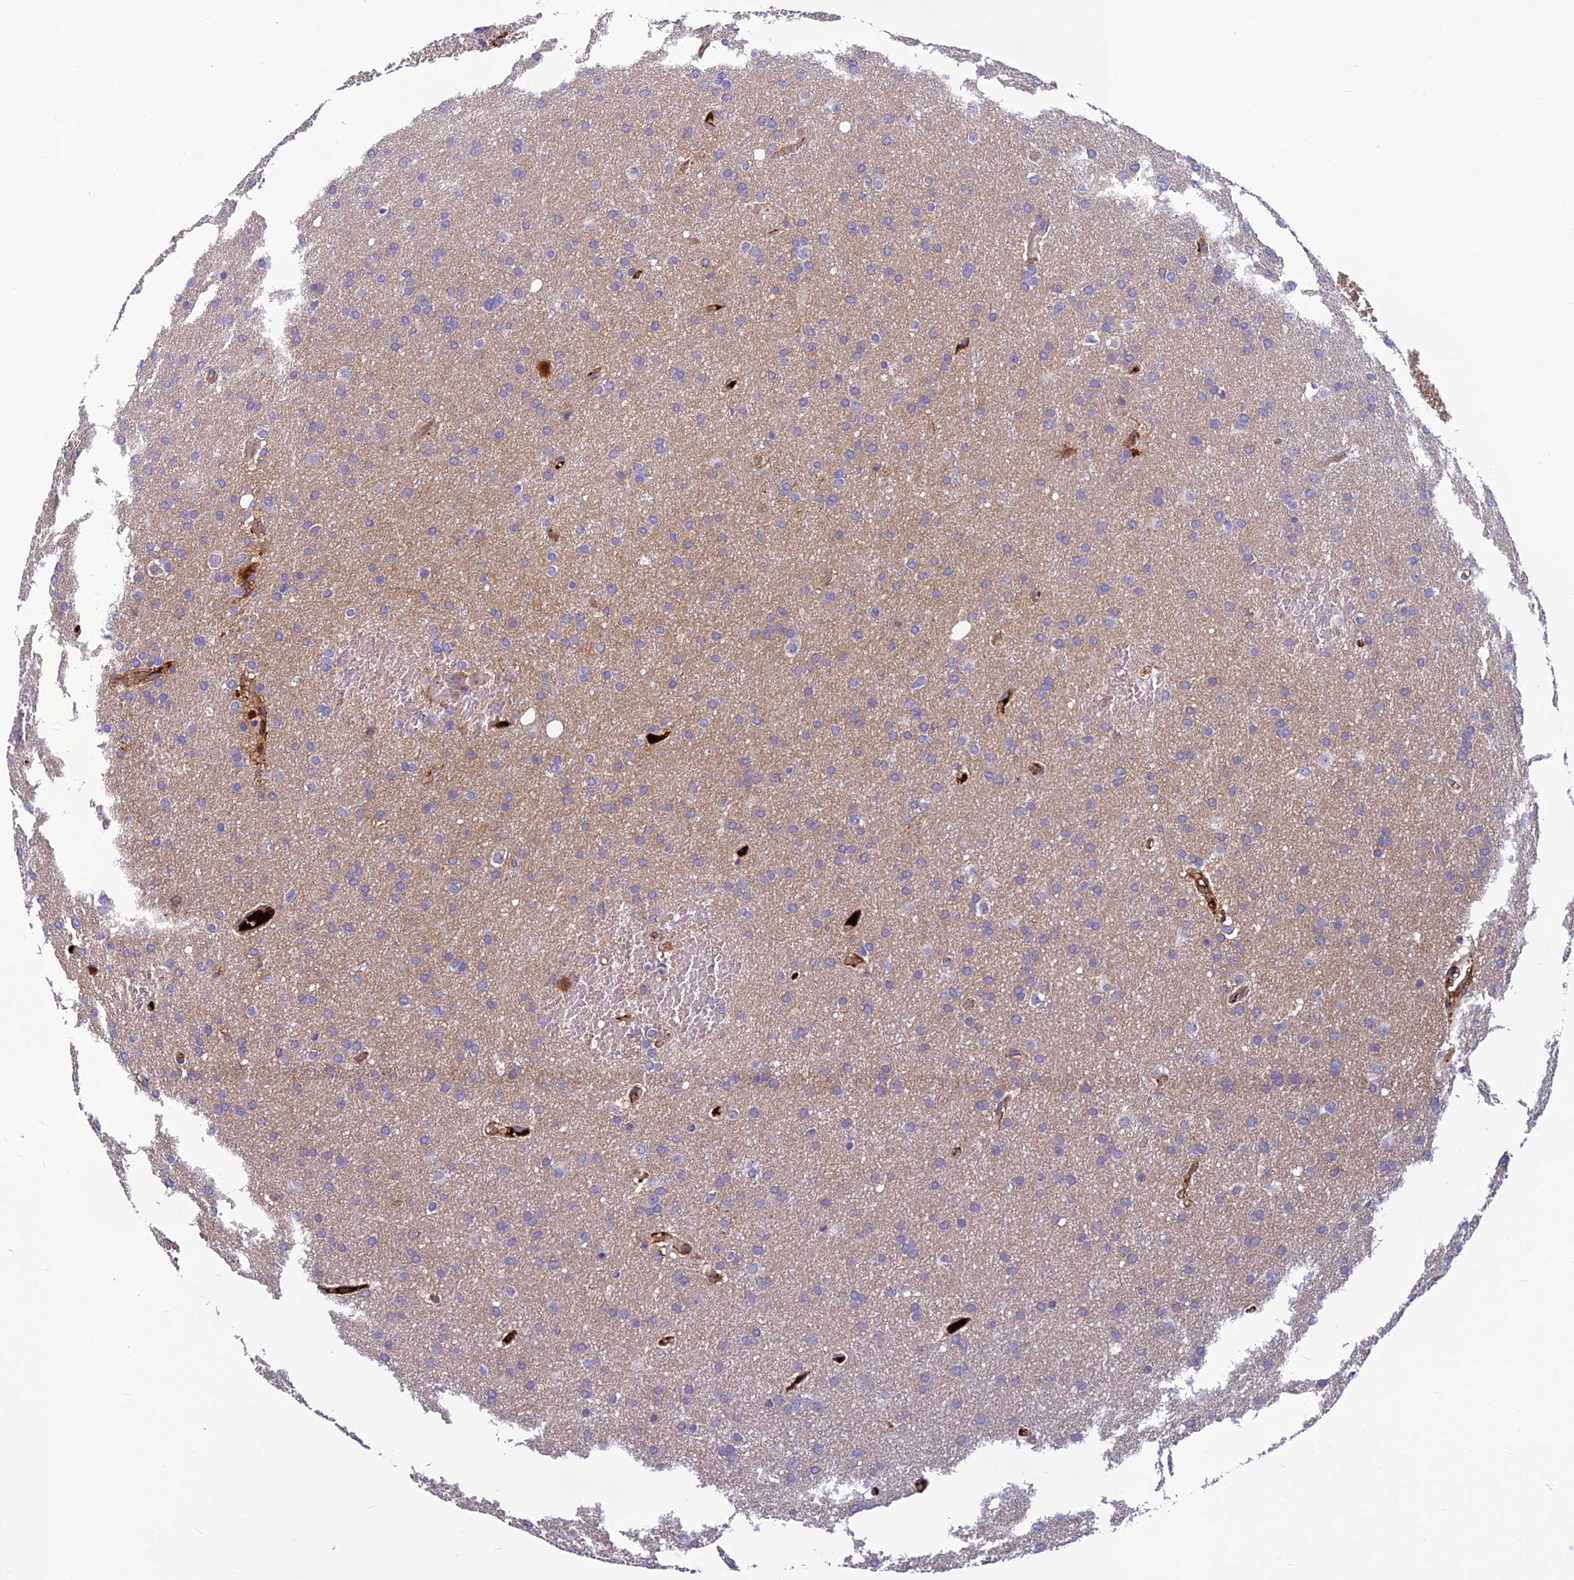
{"staining": {"intensity": "weak", "quantity": "<25%", "location": "cytoplasmic/membranous"}, "tissue": "glioma", "cell_type": "Tumor cells", "image_type": "cancer", "snomed": [{"axis": "morphology", "description": "Glioma, malignant, High grade"}, {"axis": "topography", "description": "Cerebral cortex"}], "caption": "Histopathology image shows no significant protein staining in tumor cells of high-grade glioma (malignant).", "gene": "CLEC11A", "patient": {"sex": "female", "age": 36}}